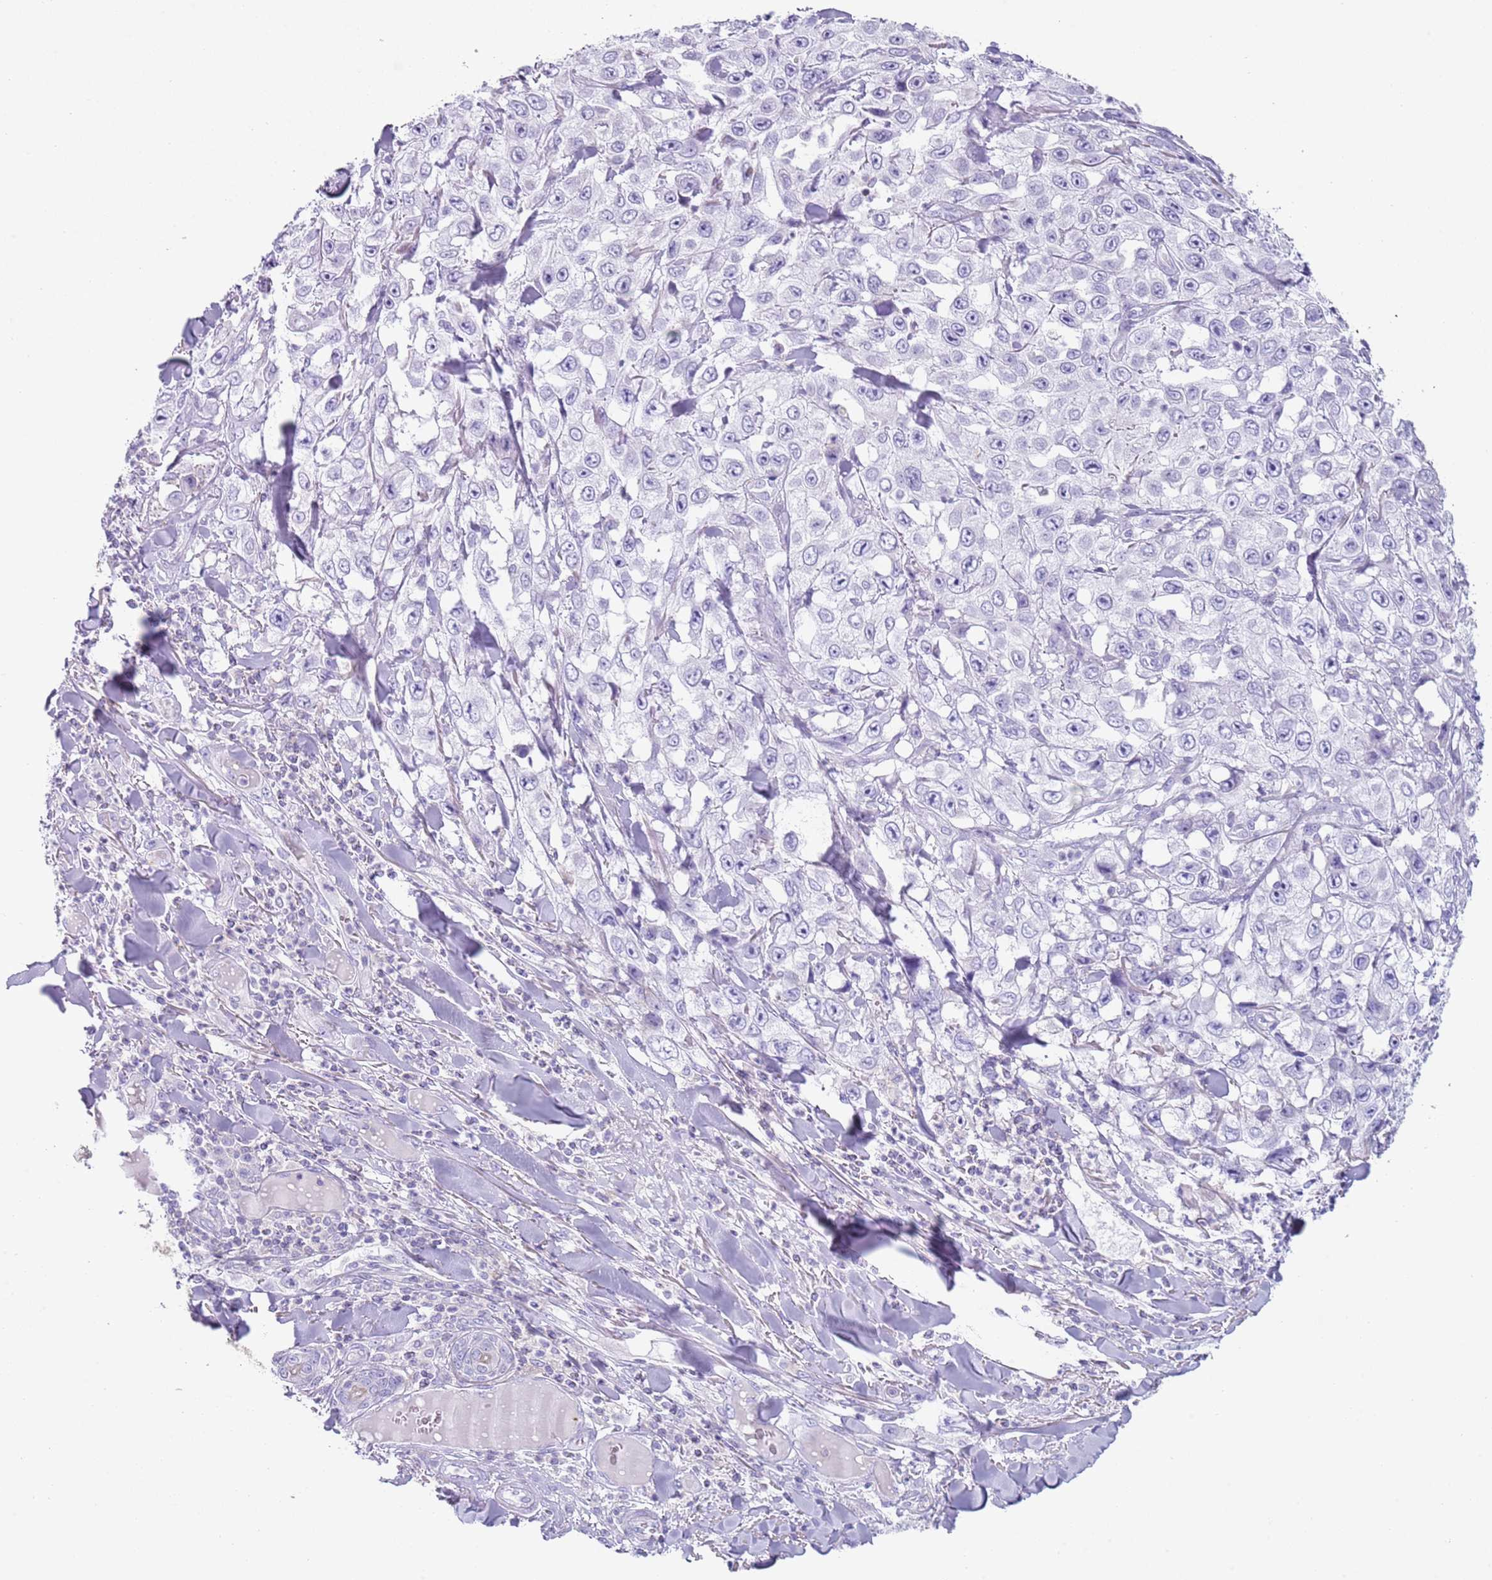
{"staining": {"intensity": "negative", "quantity": "none", "location": "none"}, "tissue": "skin cancer", "cell_type": "Tumor cells", "image_type": "cancer", "snomed": [{"axis": "morphology", "description": "Squamous cell carcinoma, NOS"}, {"axis": "topography", "description": "Skin"}], "caption": "Immunohistochemistry (IHC) photomicrograph of skin cancer (squamous cell carcinoma) stained for a protein (brown), which reveals no staining in tumor cells.", "gene": "NBPF20", "patient": {"sex": "male", "age": 82}}